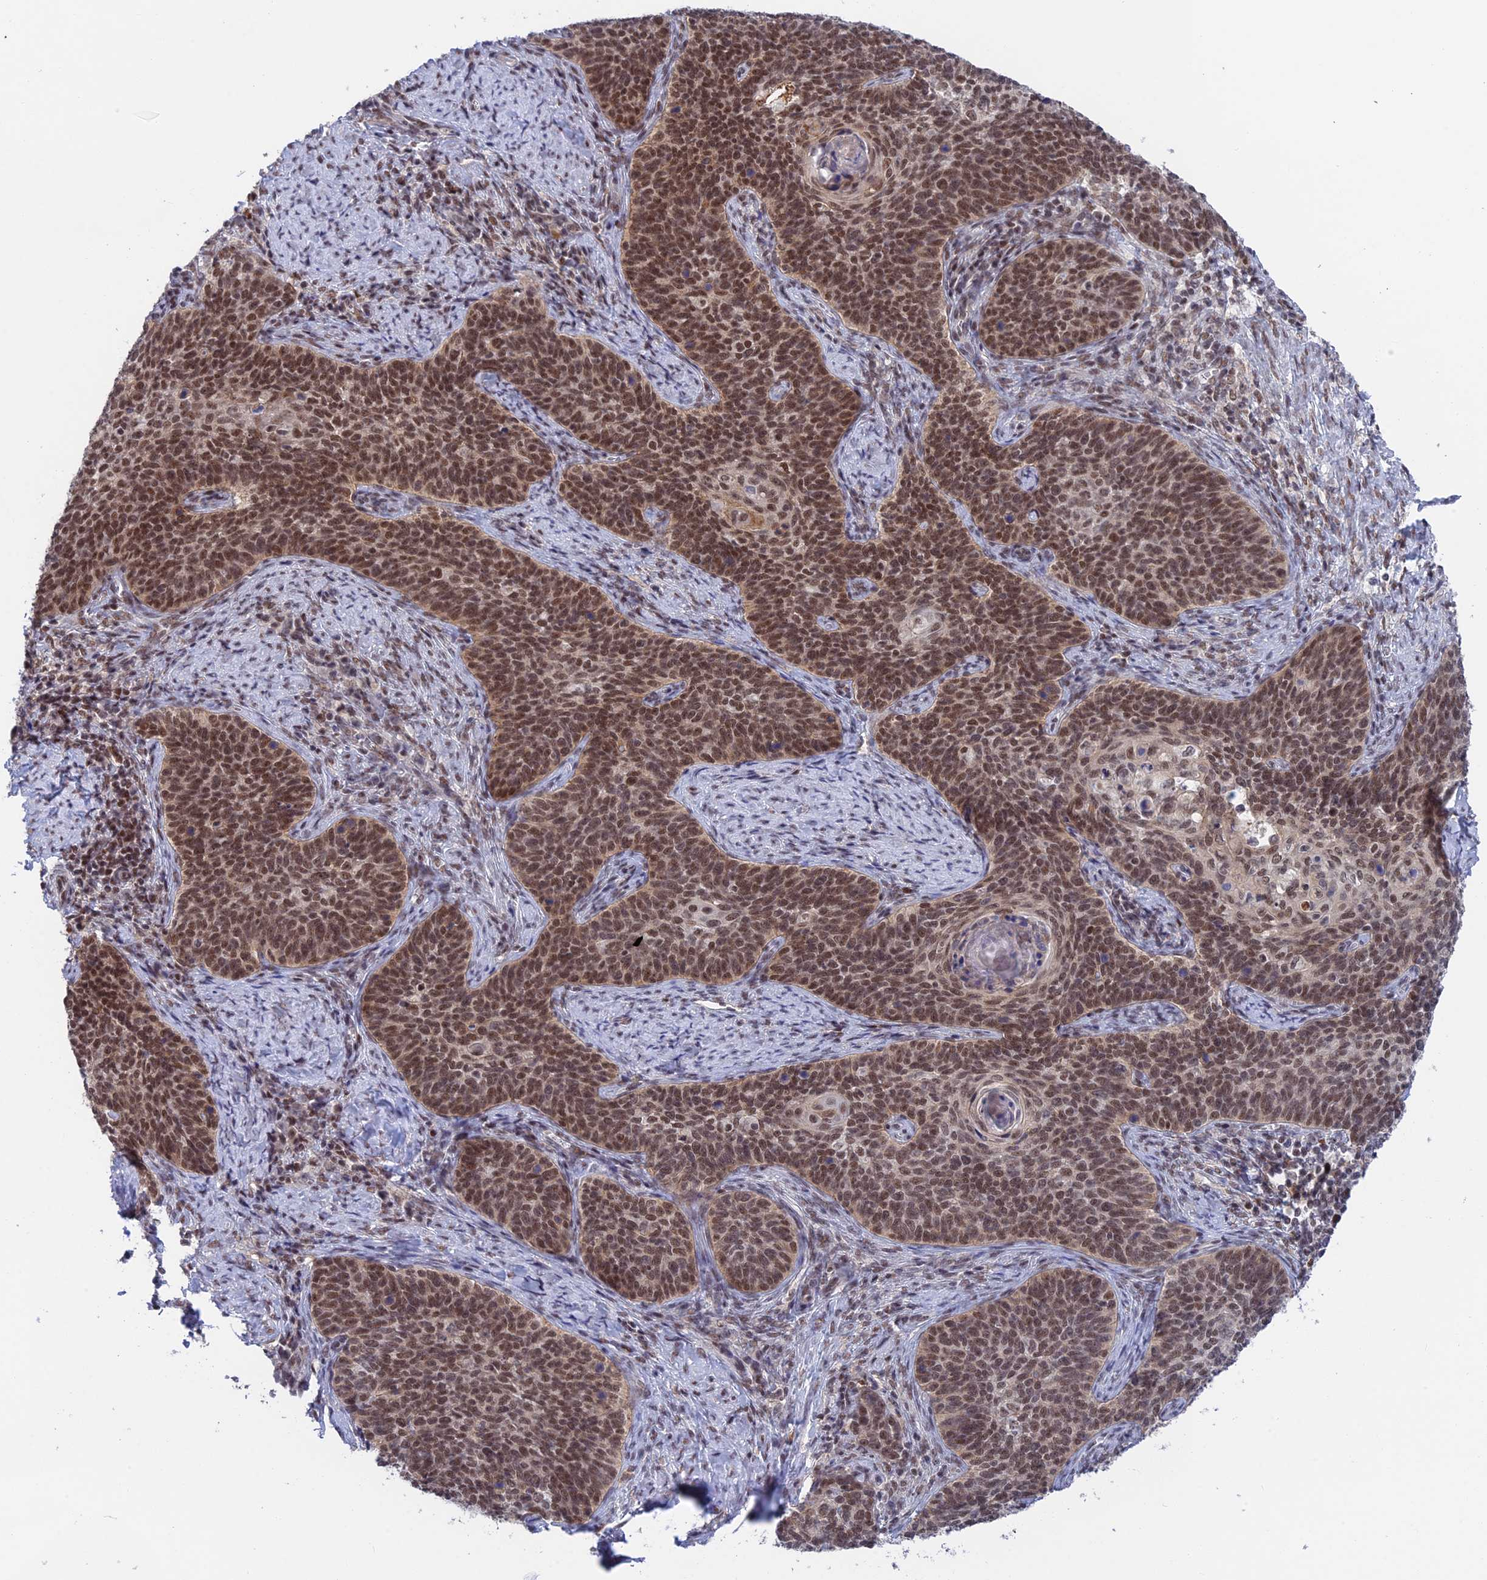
{"staining": {"intensity": "moderate", "quantity": ">75%", "location": "nuclear"}, "tissue": "cervical cancer", "cell_type": "Tumor cells", "image_type": "cancer", "snomed": [{"axis": "morphology", "description": "Normal tissue, NOS"}, {"axis": "morphology", "description": "Squamous cell carcinoma, NOS"}, {"axis": "topography", "description": "Cervix"}], "caption": "About >75% of tumor cells in cervical cancer show moderate nuclear protein staining as visualized by brown immunohistochemical staining.", "gene": "TCEA1", "patient": {"sex": "female", "age": 39}}